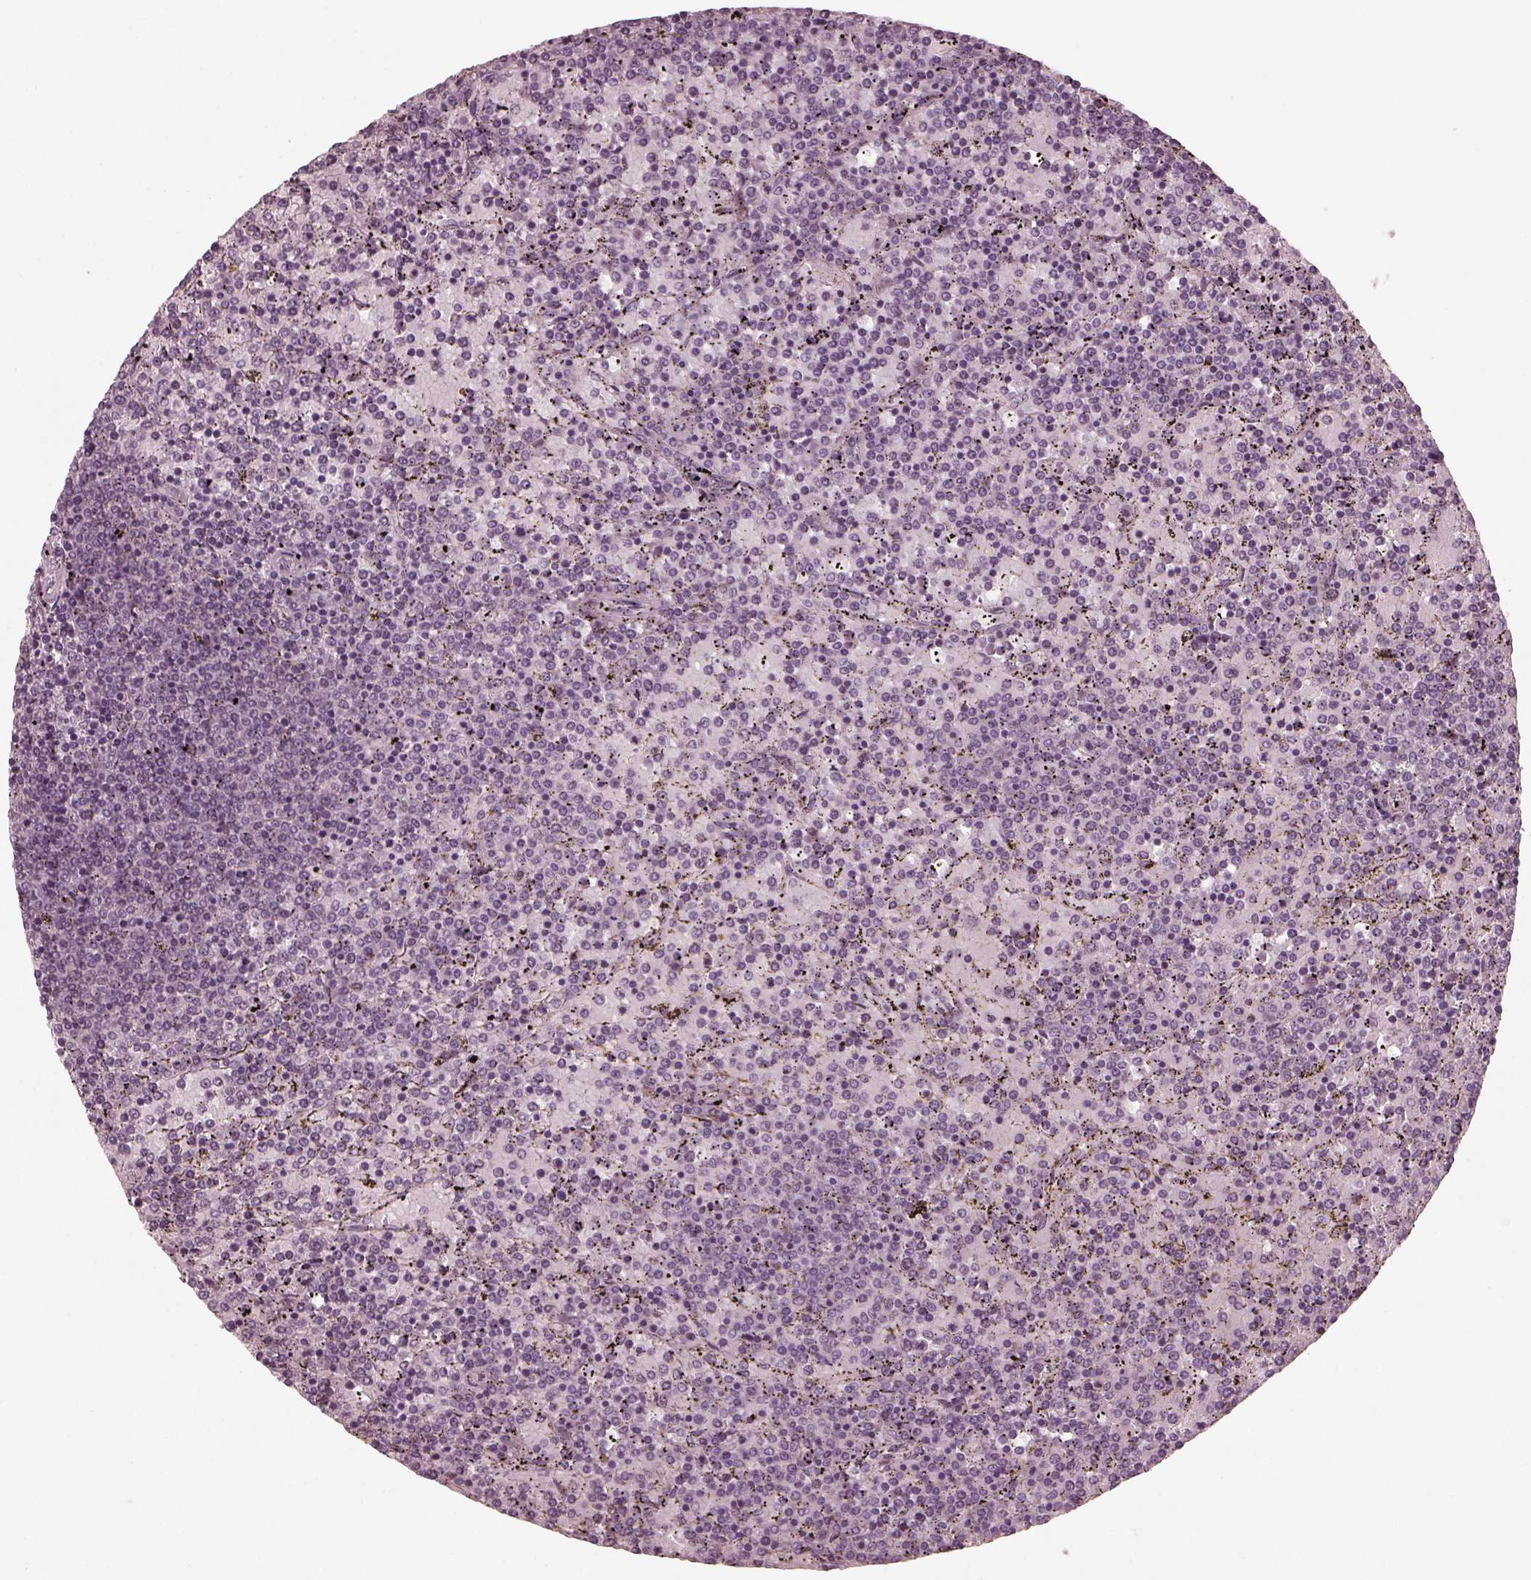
{"staining": {"intensity": "negative", "quantity": "none", "location": "none"}, "tissue": "lymphoma", "cell_type": "Tumor cells", "image_type": "cancer", "snomed": [{"axis": "morphology", "description": "Malignant lymphoma, non-Hodgkin's type, Low grade"}, {"axis": "topography", "description": "Spleen"}], "caption": "IHC of lymphoma shows no positivity in tumor cells.", "gene": "SAXO1", "patient": {"sex": "female", "age": 77}}